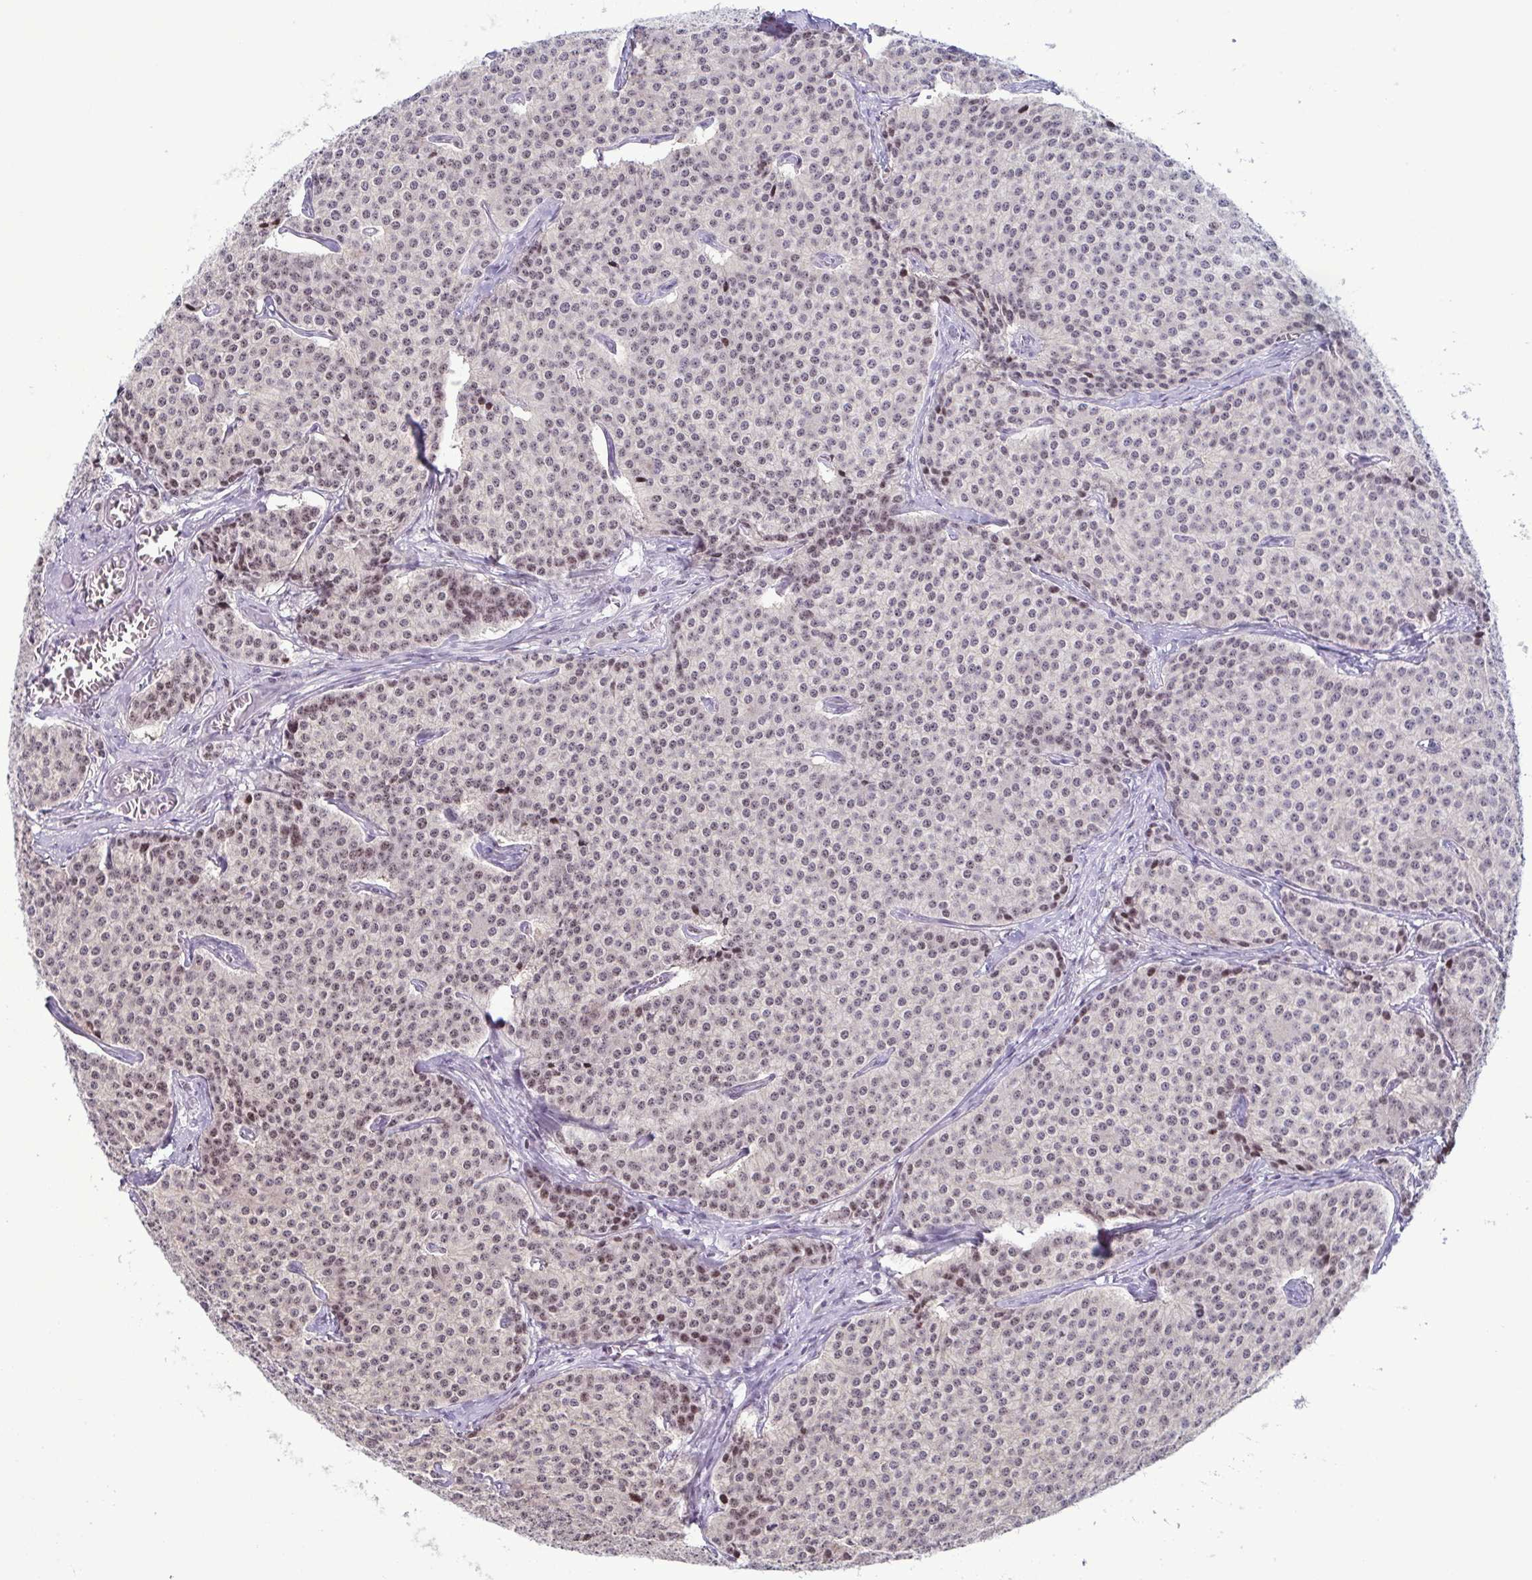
{"staining": {"intensity": "weak", "quantity": "25%-75%", "location": "nuclear"}, "tissue": "carcinoid", "cell_type": "Tumor cells", "image_type": "cancer", "snomed": [{"axis": "morphology", "description": "Carcinoid, malignant, NOS"}, {"axis": "topography", "description": "Small intestine"}], "caption": "Immunohistochemical staining of human carcinoid (malignant) shows weak nuclear protein expression in approximately 25%-75% of tumor cells. The staining was performed using DAB, with brown indicating positive protein expression. Nuclei are stained blue with hematoxylin.", "gene": "IRF1", "patient": {"sex": "female", "age": 64}}